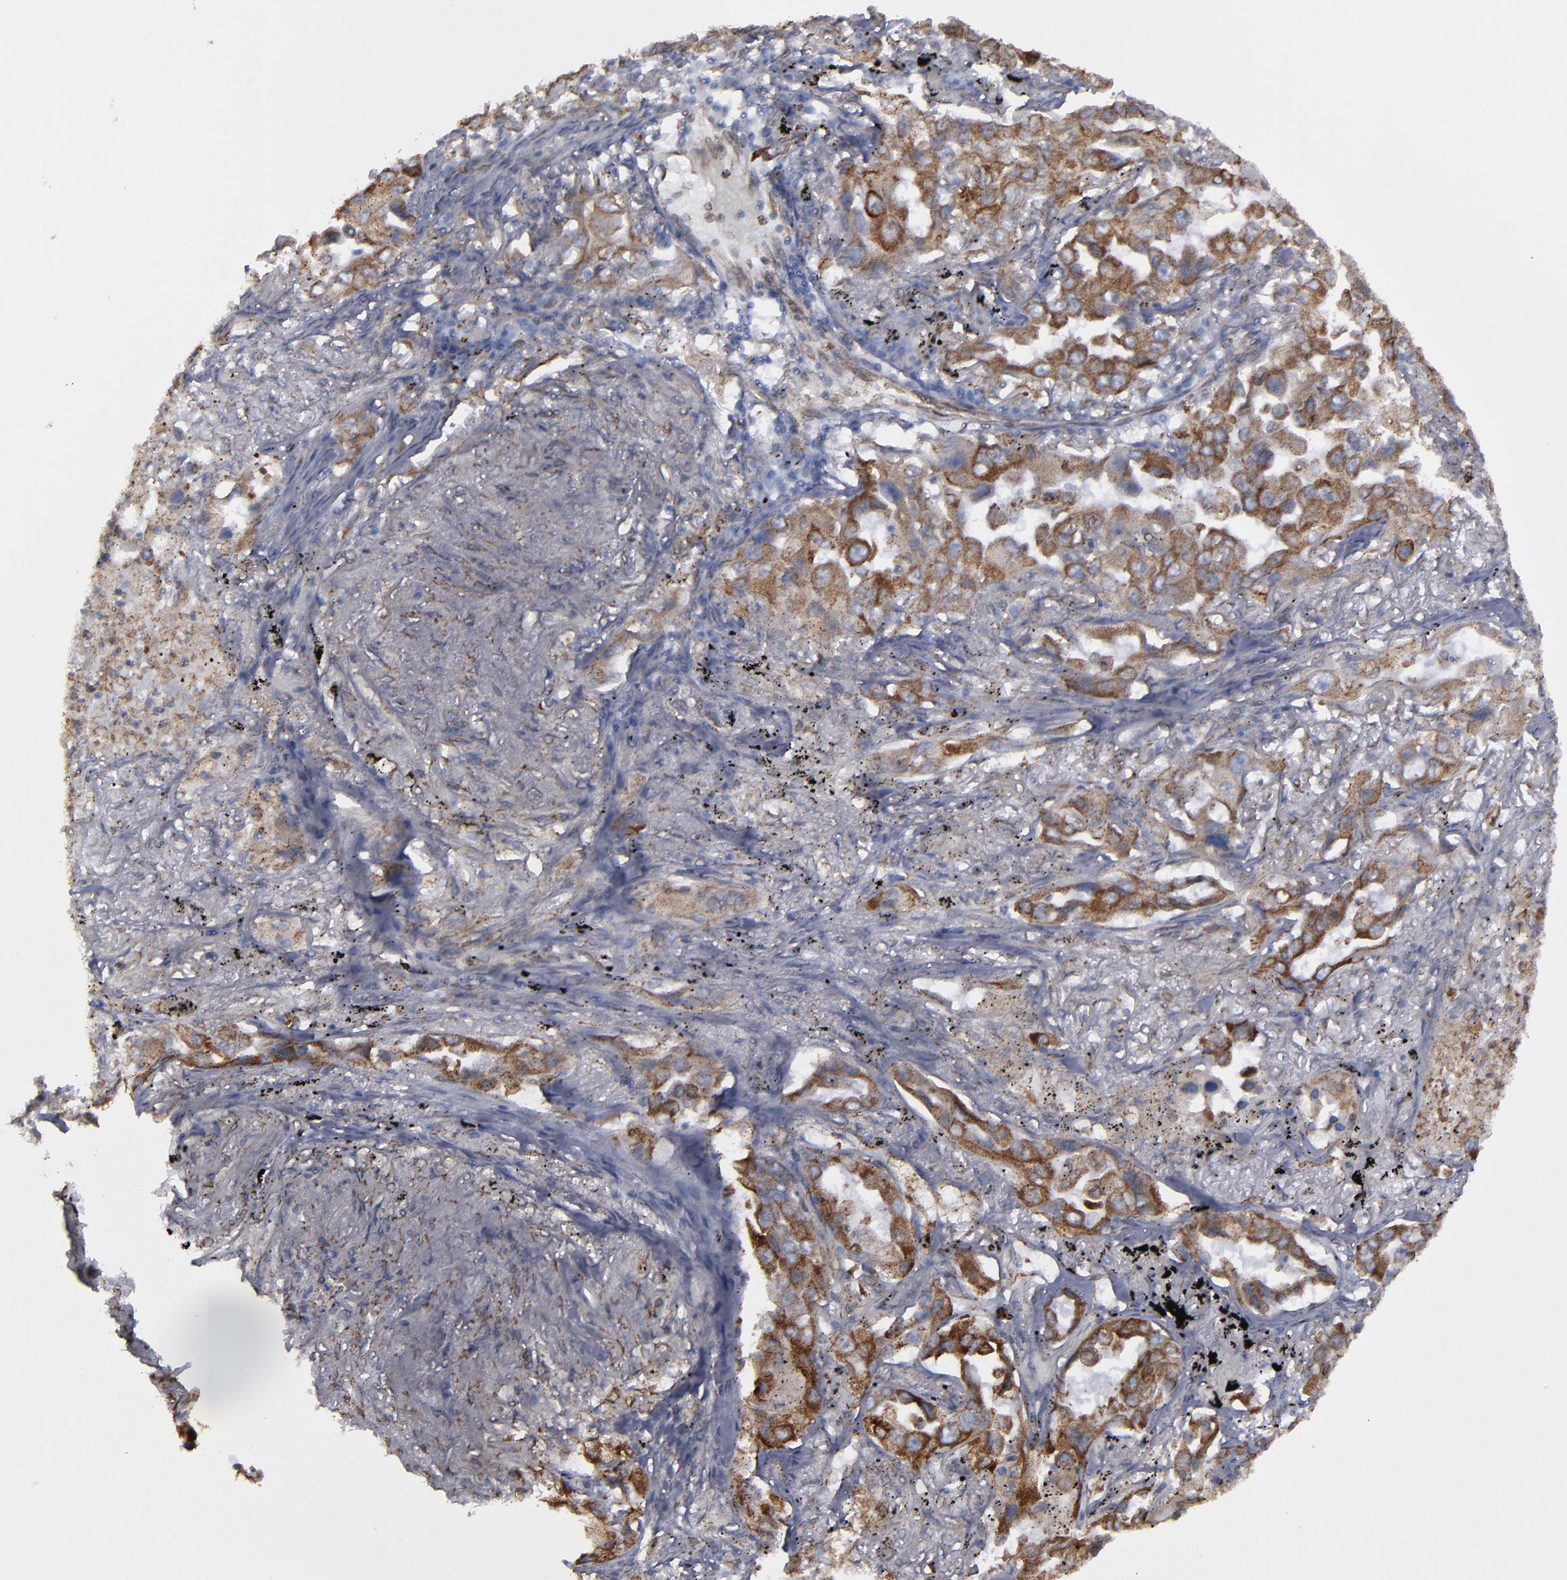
{"staining": {"intensity": "moderate", "quantity": ">75%", "location": "cytoplasmic/membranous"}, "tissue": "lung cancer", "cell_type": "Tumor cells", "image_type": "cancer", "snomed": [{"axis": "morphology", "description": "Adenocarcinoma, NOS"}, {"axis": "topography", "description": "Lung"}], "caption": "Immunohistochemistry (IHC) photomicrograph of neoplastic tissue: human lung cancer stained using IHC exhibits medium levels of moderate protein expression localized specifically in the cytoplasmic/membranous of tumor cells, appearing as a cytoplasmic/membranous brown color.", "gene": "ERLIN2", "patient": {"sex": "female", "age": 65}}